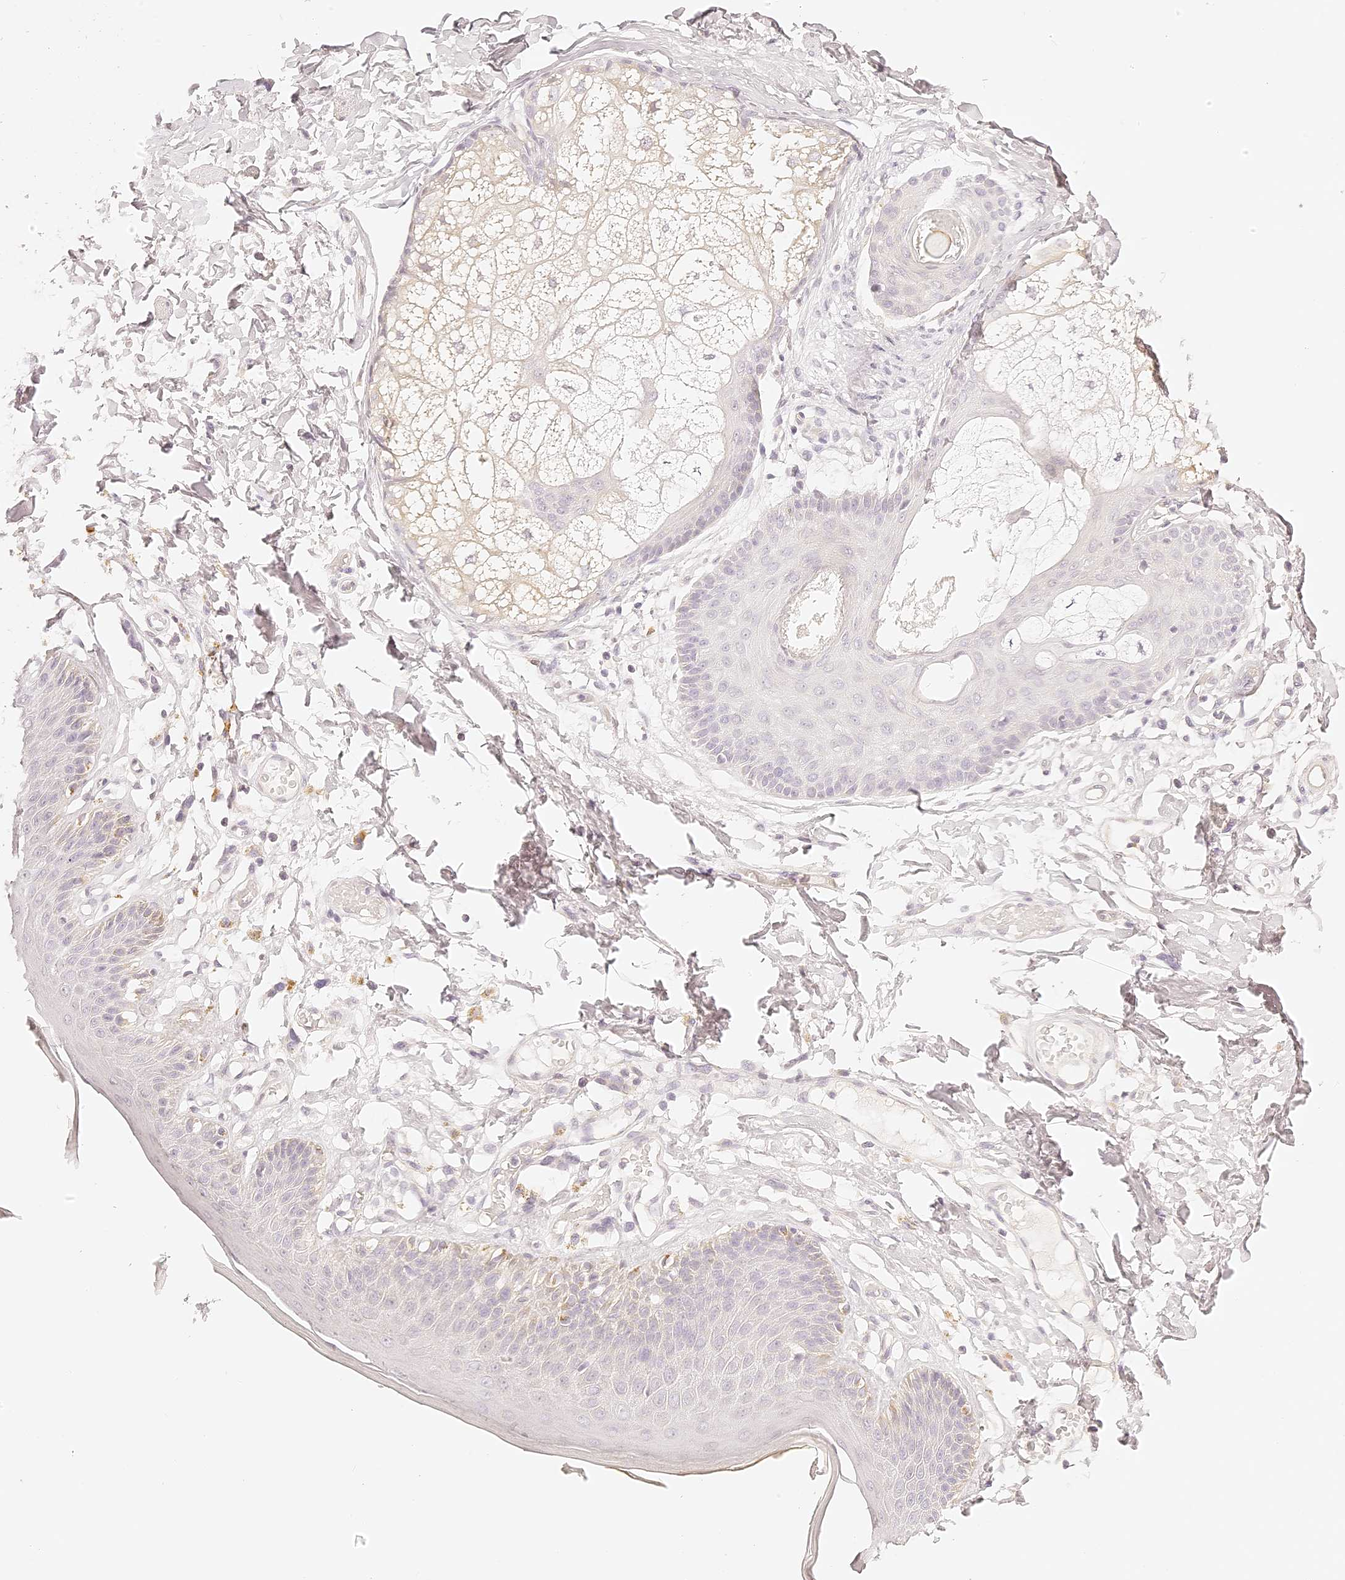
{"staining": {"intensity": "weak", "quantity": "<25%", "location": "cytoplasmic/membranous"}, "tissue": "skin", "cell_type": "Epidermal cells", "image_type": "normal", "snomed": [{"axis": "morphology", "description": "Normal tissue, NOS"}, {"axis": "topography", "description": "Vulva"}], "caption": "This is an IHC photomicrograph of normal skin. There is no positivity in epidermal cells.", "gene": "TRIM45", "patient": {"sex": "female", "age": 73}}